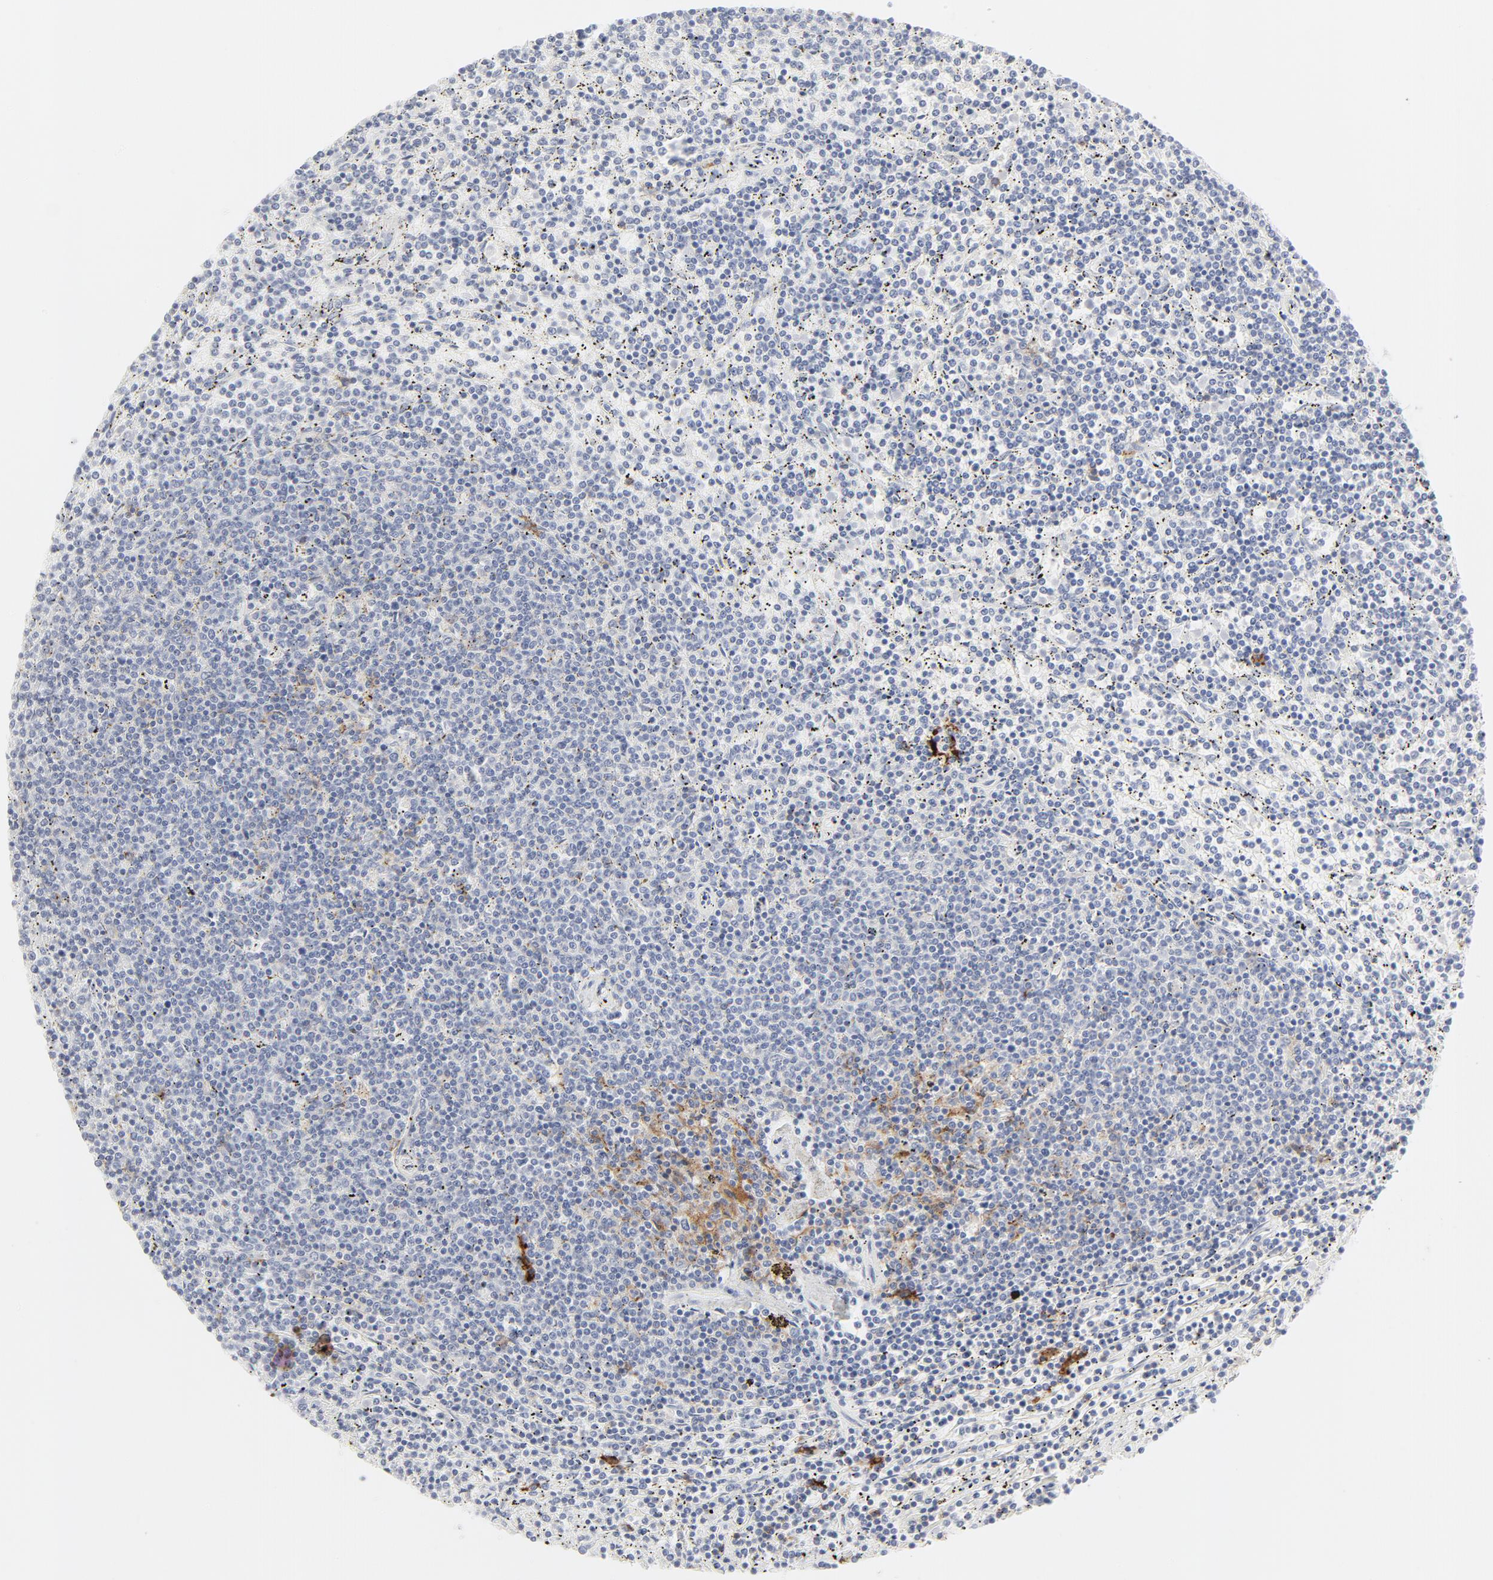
{"staining": {"intensity": "moderate", "quantity": "<25%", "location": "cytoplasmic/membranous"}, "tissue": "lymphoma", "cell_type": "Tumor cells", "image_type": "cancer", "snomed": [{"axis": "morphology", "description": "Malignant lymphoma, non-Hodgkin's type, Low grade"}, {"axis": "topography", "description": "Spleen"}], "caption": "This histopathology image exhibits immunohistochemistry (IHC) staining of lymphoma, with low moderate cytoplasmic/membranous staining in about <25% of tumor cells.", "gene": "CCR7", "patient": {"sex": "female", "age": 50}}